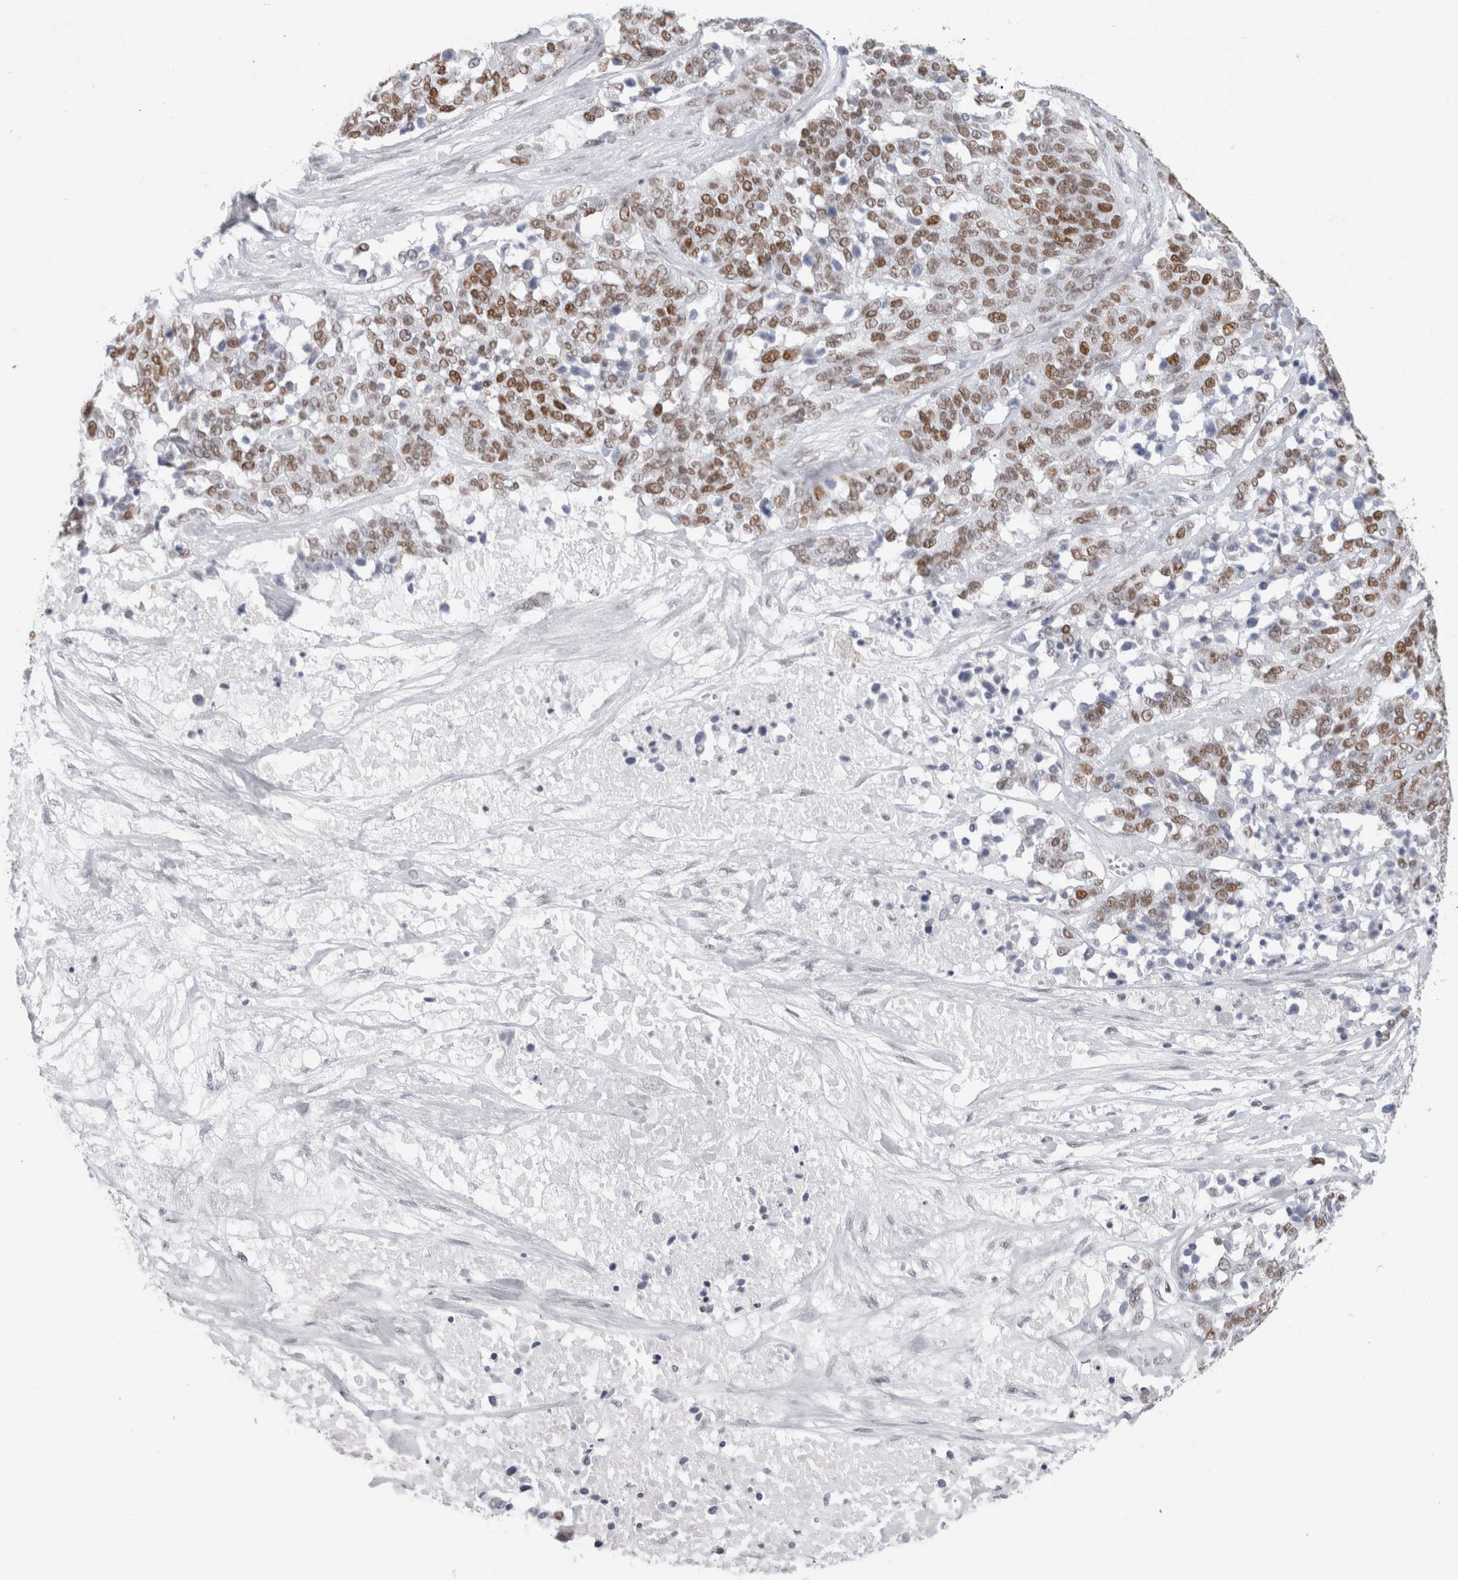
{"staining": {"intensity": "moderate", "quantity": ">75%", "location": "nuclear"}, "tissue": "ovarian cancer", "cell_type": "Tumor cells", "image_type": "cancer", "snomed": [{"axis": "morphology", "description": "Cystadenocarcinoma, serous, NOS"}, {"axis": "topography", "description": "Ovary"}], "caption": "Immunohistochemical staining of human ovarian cancer (serous cystadenocarcinoma) demonstrates medium levels of moderate nuclear protein staining in about >75% of tumor cells. The protein is stained brown, and the nuclei are stained in blue (DAB (3,3'-diaminobenzidine) IHC with brightfield microscopy, high magnification).", "gene": "SMARCC1", "patient": {"sex": "female", "age": 44}}